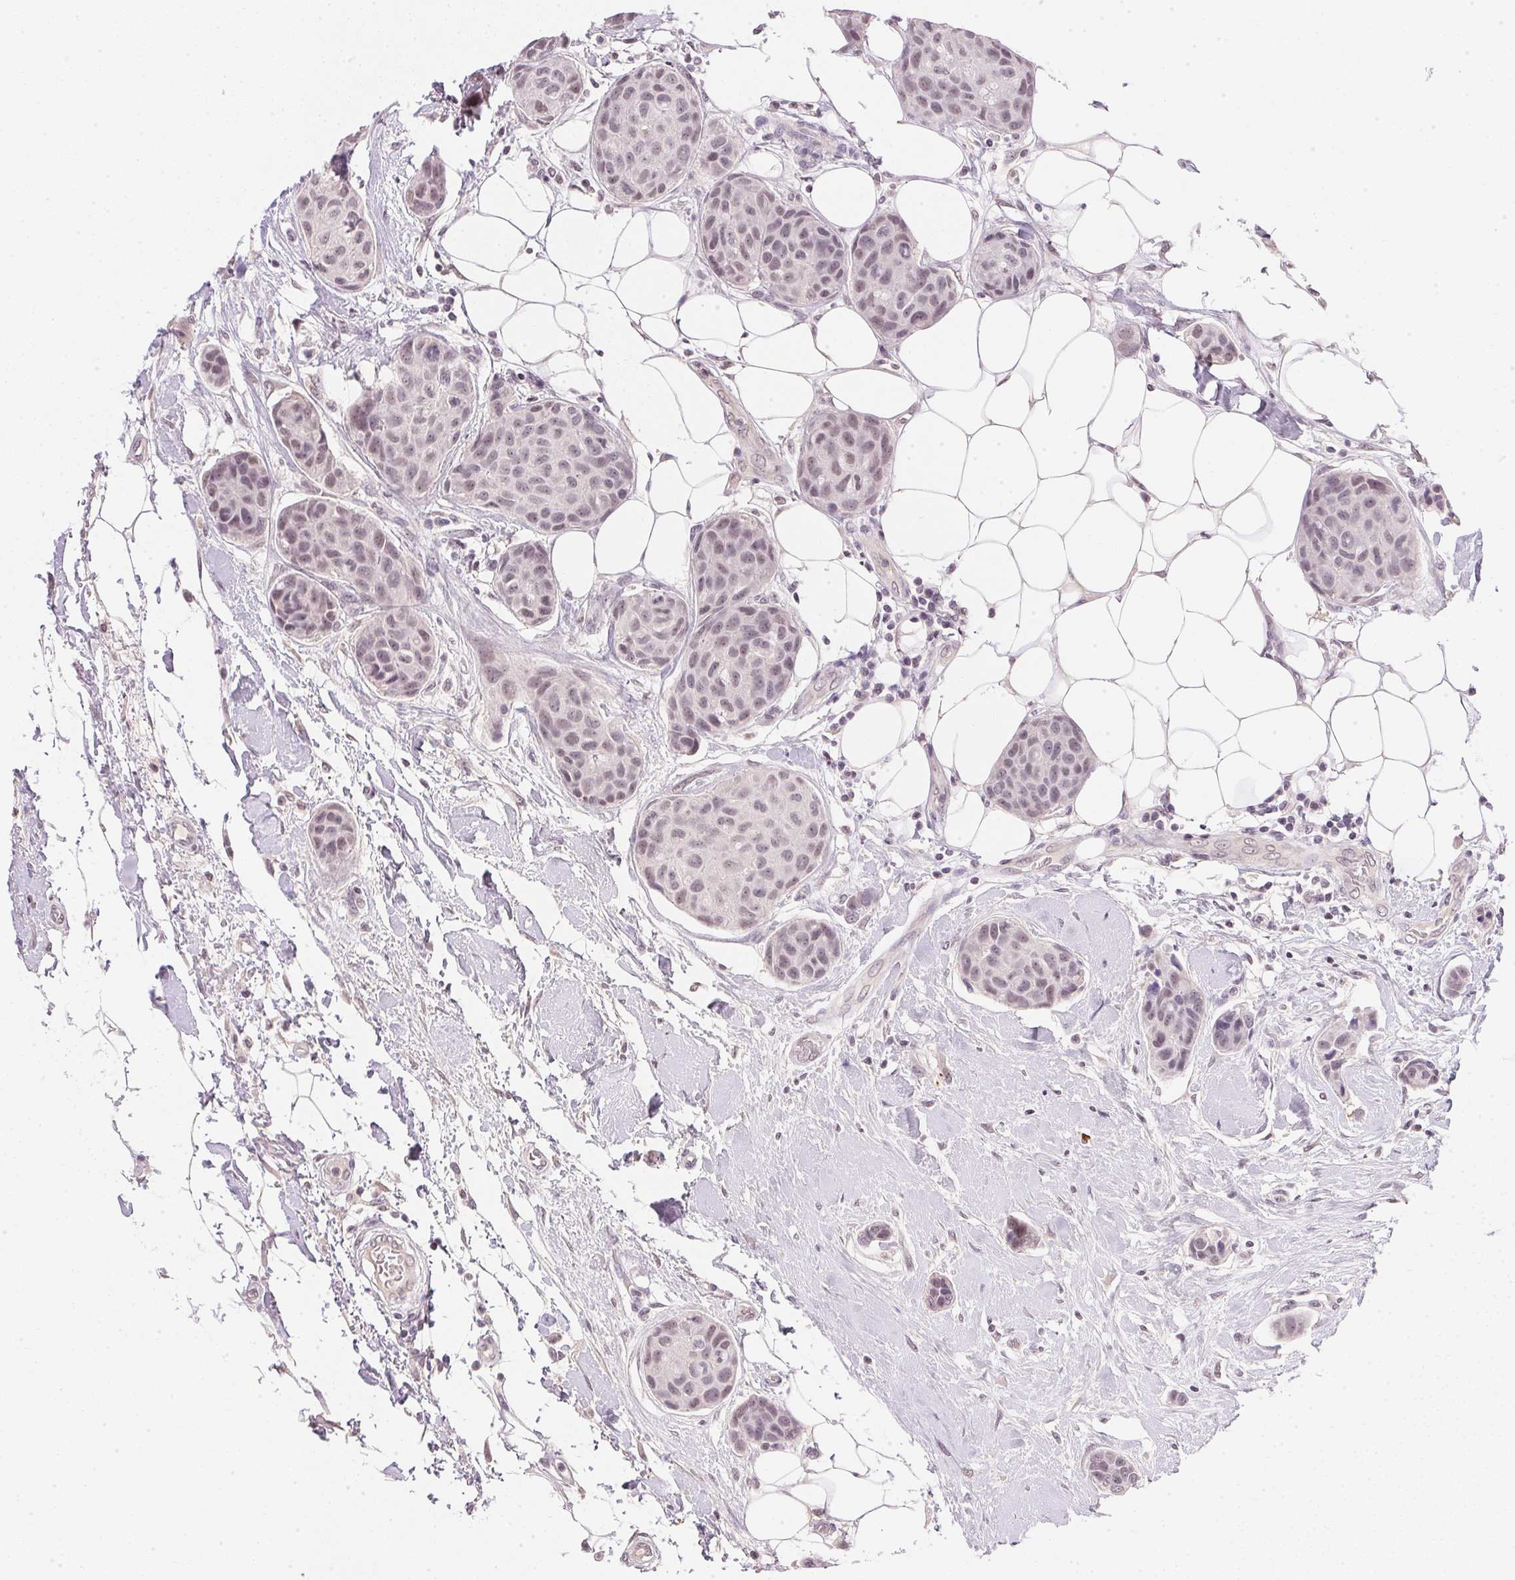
{"staining": {"intensity": "weak", "quantity": "25%-75%", "location": "nuclear"}, "tissue": "breast cancer", "cell_type": "Tumor cells", "image_type": "cancer", "snomed": [{"axis": "morphology", "description": "Duct carcinoma"}, {"axis": "topography", "description": "Breast"}, {"axis": "topography", "description": "Lymph node"}], "caption": "Human breast cancer (infiltrating ductal carcinoma) stained with a brown dye displays weak nuclear positive expression in about 25%-75% of tumor cells.", "gene": "FNDC4", "patient": {"sex": "female", "age": 80}}